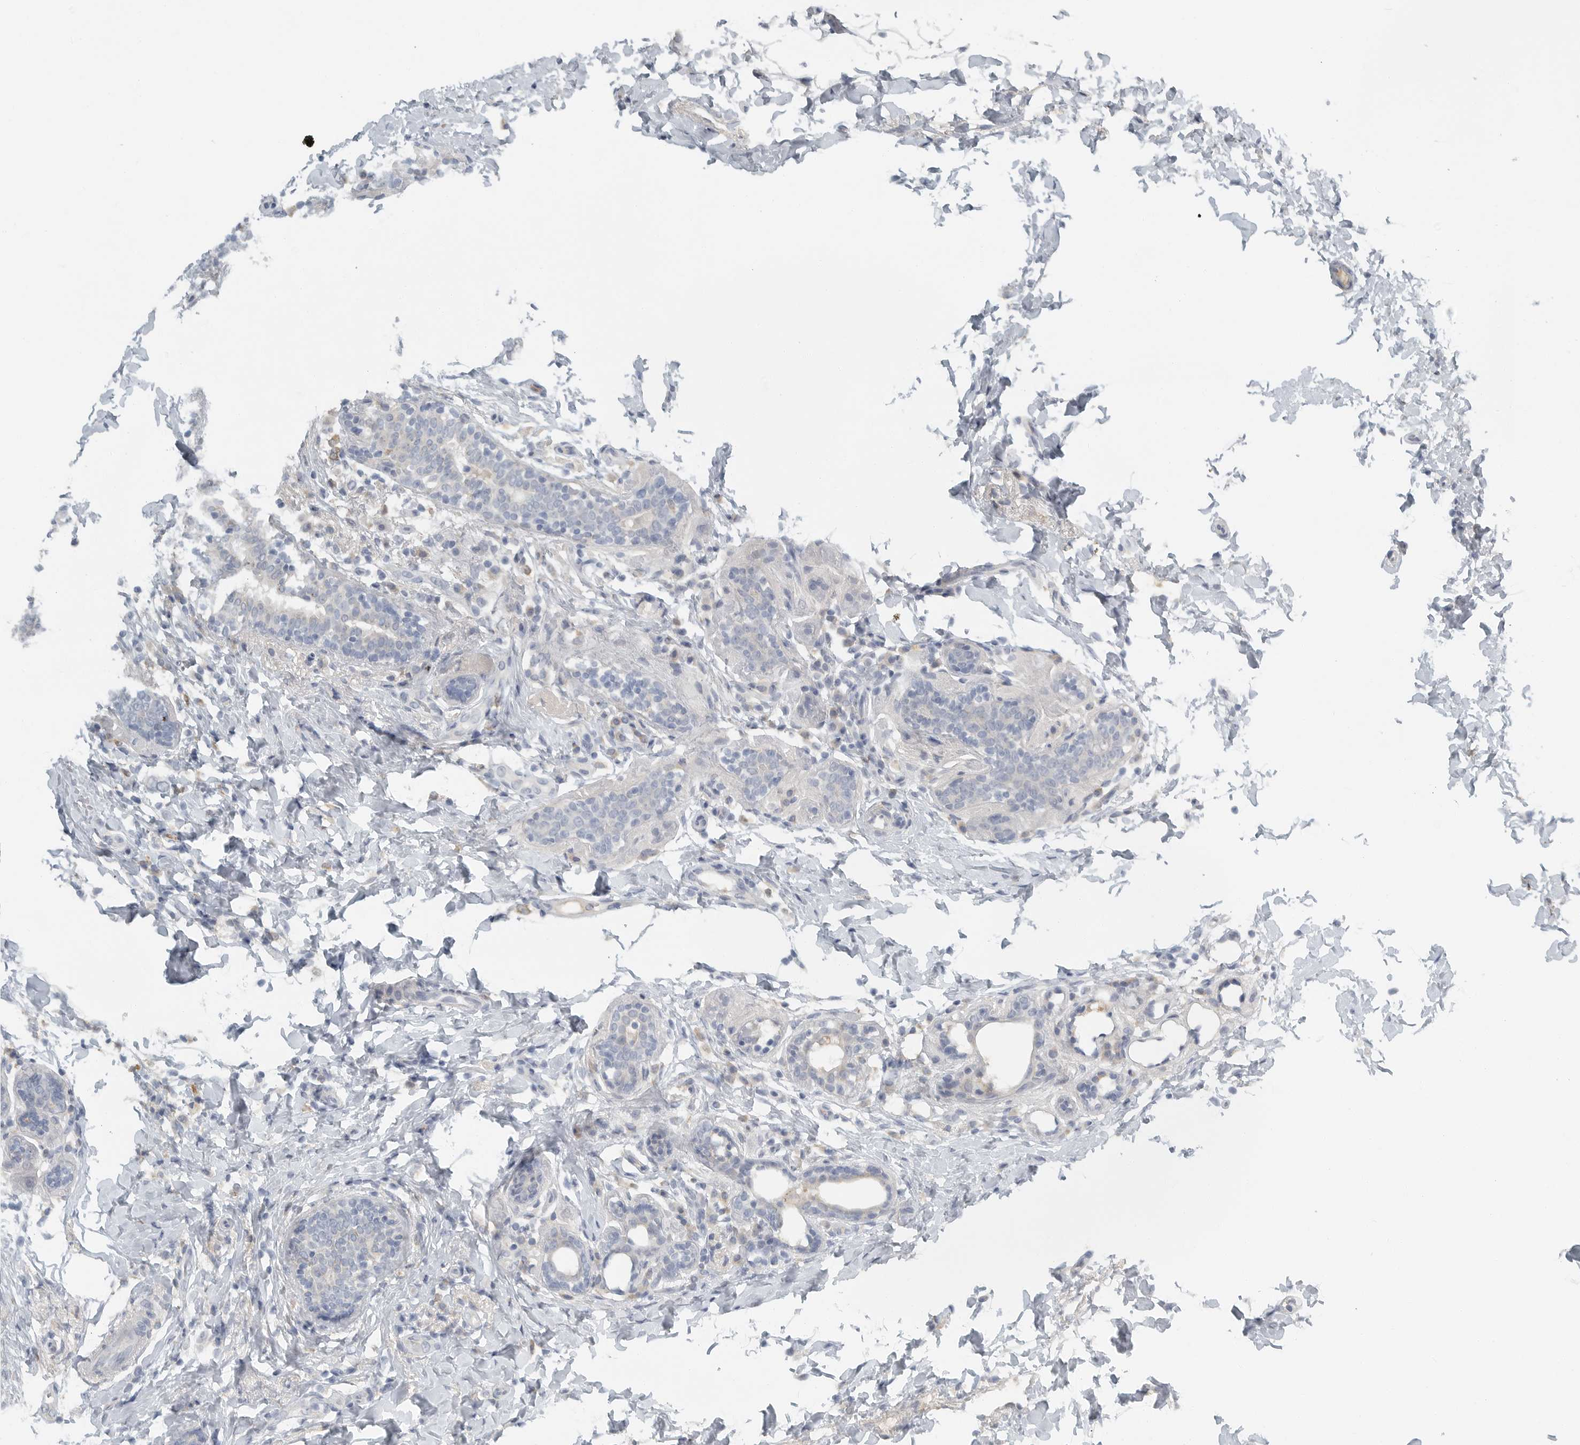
{"staining": {"intensity": "negative", "quantity": "none", "location": "none"}, "tissue": "breast cancer", "cell_type": "Tumor cells", "image_type": "cancer", "snomed": [{"axis": "morphology", "description": "Normal tissue, NOS"}, {"axis": "morphology", "description": "Lobular carcinoma"}, {"axis": "topography", "description": "Breast"}], "caption": "Tumor cells show no significant protein positivity in breast lobular carcinoma.", "gene": "PAM", "patient": {"sex": "female", "age": 47}}